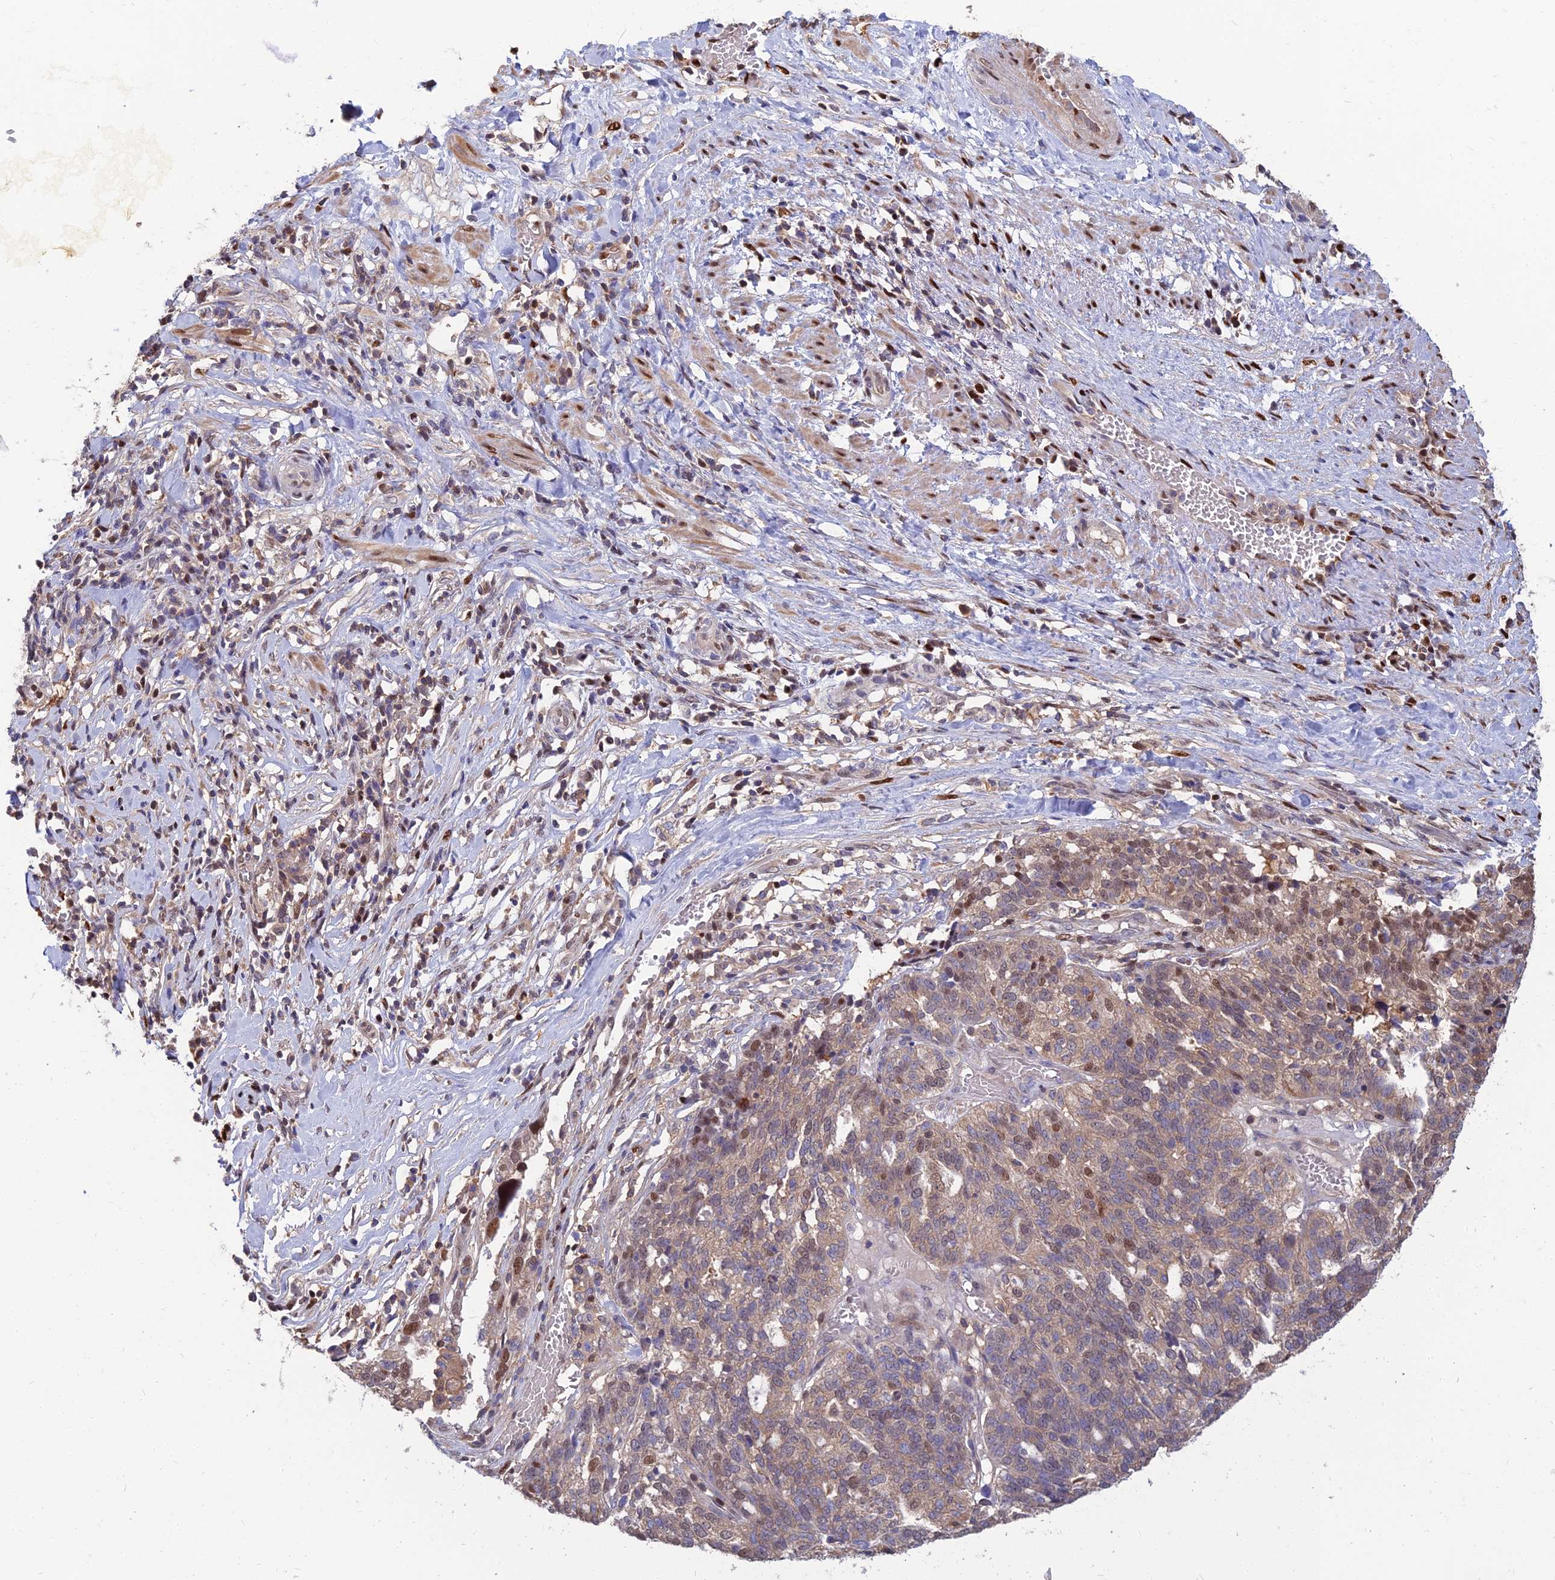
{"staining": {"intensity": "moderate", "quantity": "25%-75%", "location": "cytoplasmic/membranous,nuclear"}, "tissue": "ovarian cancer", "cell_type": "Tumor cells", "image_type": "cancer", "snomed": [{"axis": "morphology", "description": "Cystadenocarcinoma, serous, NOS"}, {"axis": "topography", "description": "Ovary"}], "caption": "This micrograph shows immunohistochemistry (IHC) staining of human serous cystadenocarcinoma (ovarian), with medium moderate cytoplasmic/membranous and nuclear staining in approximately 25%-75% of tumor cells.", "gene": "DNPEP", "patient": {"sex": "female", "age": 59}}